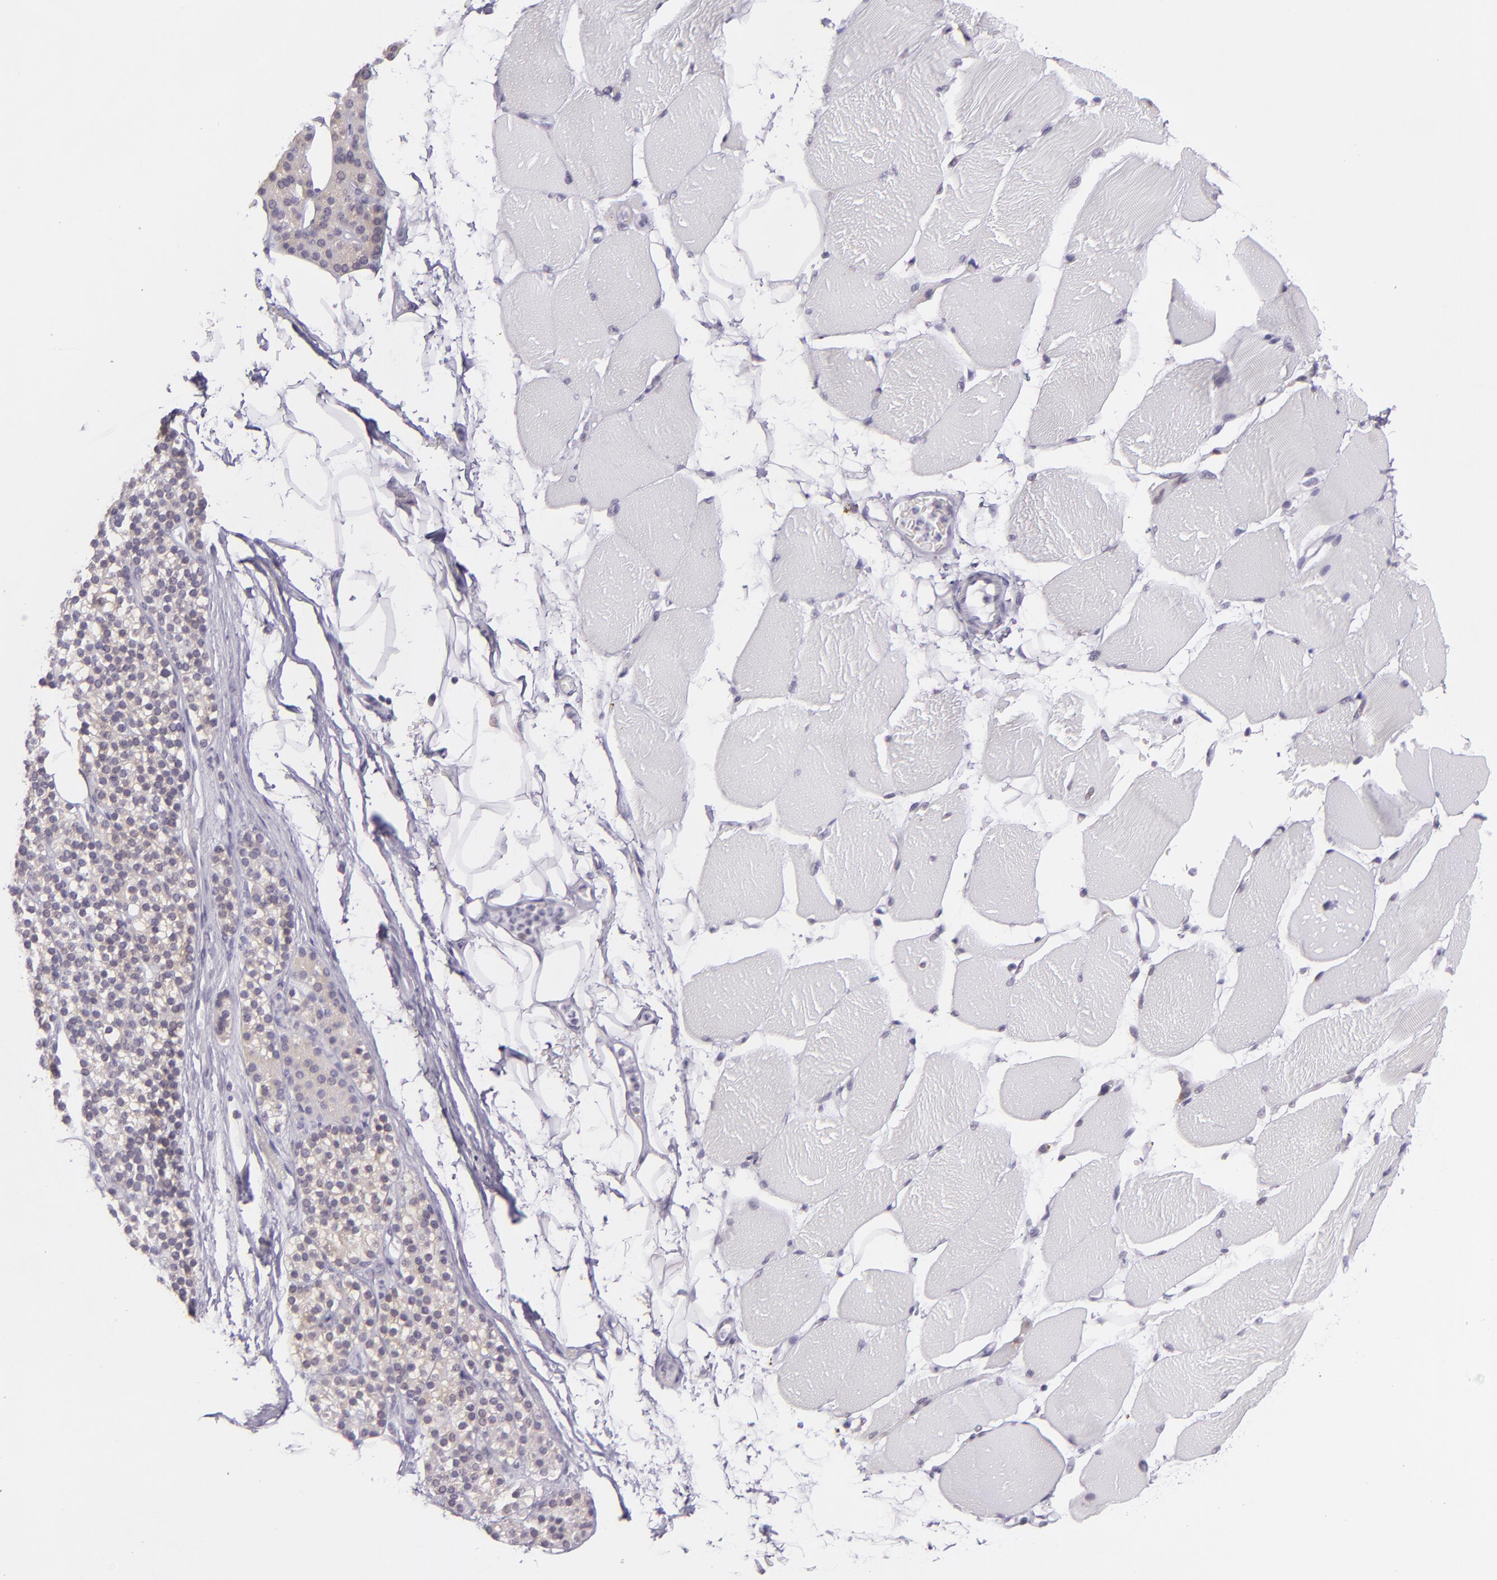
{"staining": {"intensity": "negative", "quantity": "none", "location": "none"}, "tissue": "skeletal muscle", "cell_type": "Myocytes", "image_type": "normal", "snomed": [{"axis": "morphology", "description": "Normal tissue, NOS"}, {"axis": "topography", "description": "Skeletal muscle"}, {"axis": "topography", "description": "Parathyroid gland"}], "caption": "A histopathology image of human skeletal muscle is negative for staining in myocytes. Brightfield microscopy of immunohistochemistry stained with DAB (brown) and hematoxylin (blue), captured at high magnification.", "gene": "HSPH1", "patient": {"sex": "female", "age": 37}}